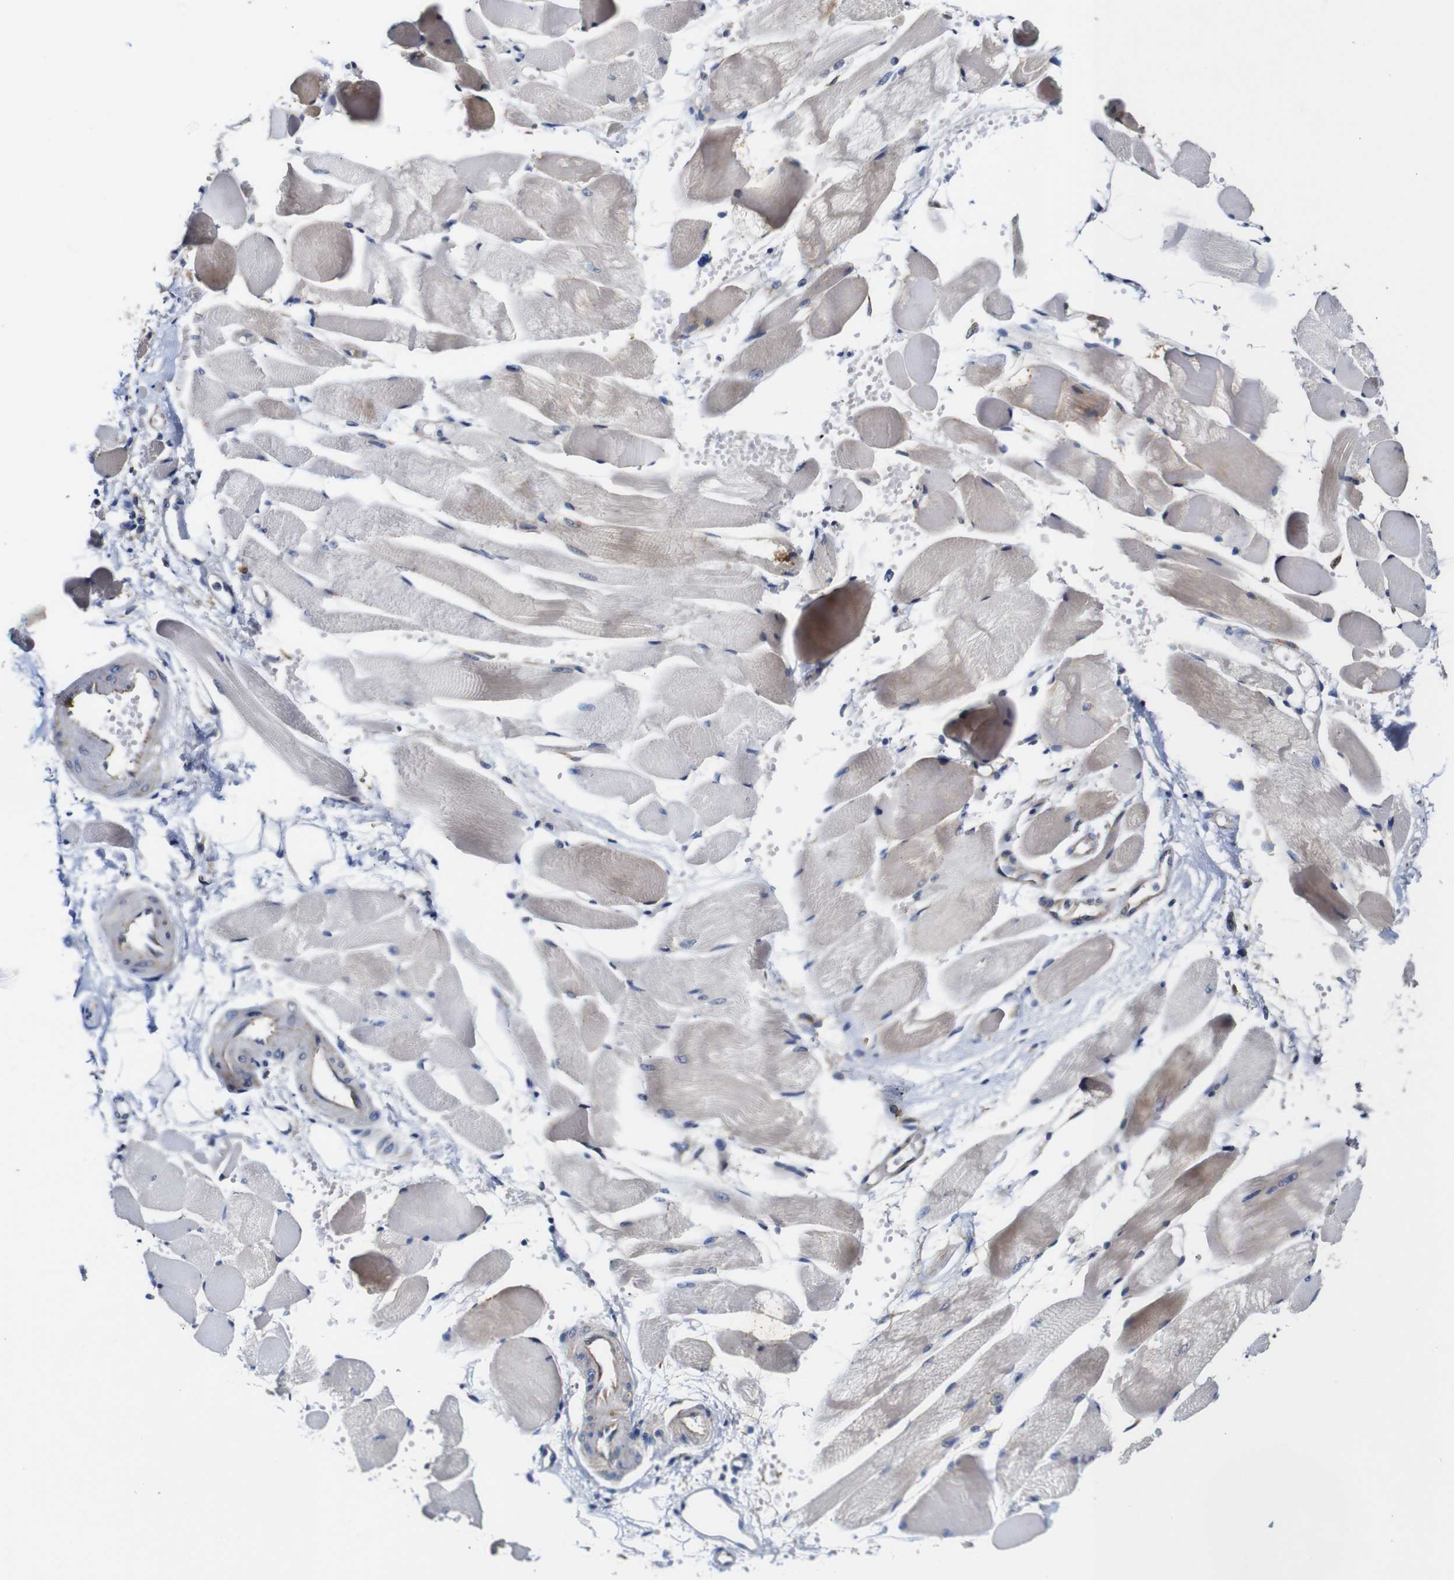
{"staining": {"intensity": "weak", "quantity": "<25%", "location": "cytoplasmic/membranous"}, "tissue": "skeletal muscle", "cell_type": "Myocytes", "image_type": "normal", "snomed": [{"axis": "morphology", "description": "Normal tissue, NOS"}, {"axis": "topography", "description": "Skeletal muscle"}, {"axis": "topography", "description": "Peripheral nerve tissue"}], "caption": "Myocytes are negative for brown protein staining in normal skeletal muscle. The staining is performed using DAB (3,3'-diaminobenzidine) brown chromogen with nuclei counter-stained in using hematoxylin.", "gene": "CLCC1", "patient": {"sex": "female", "age": 84}}